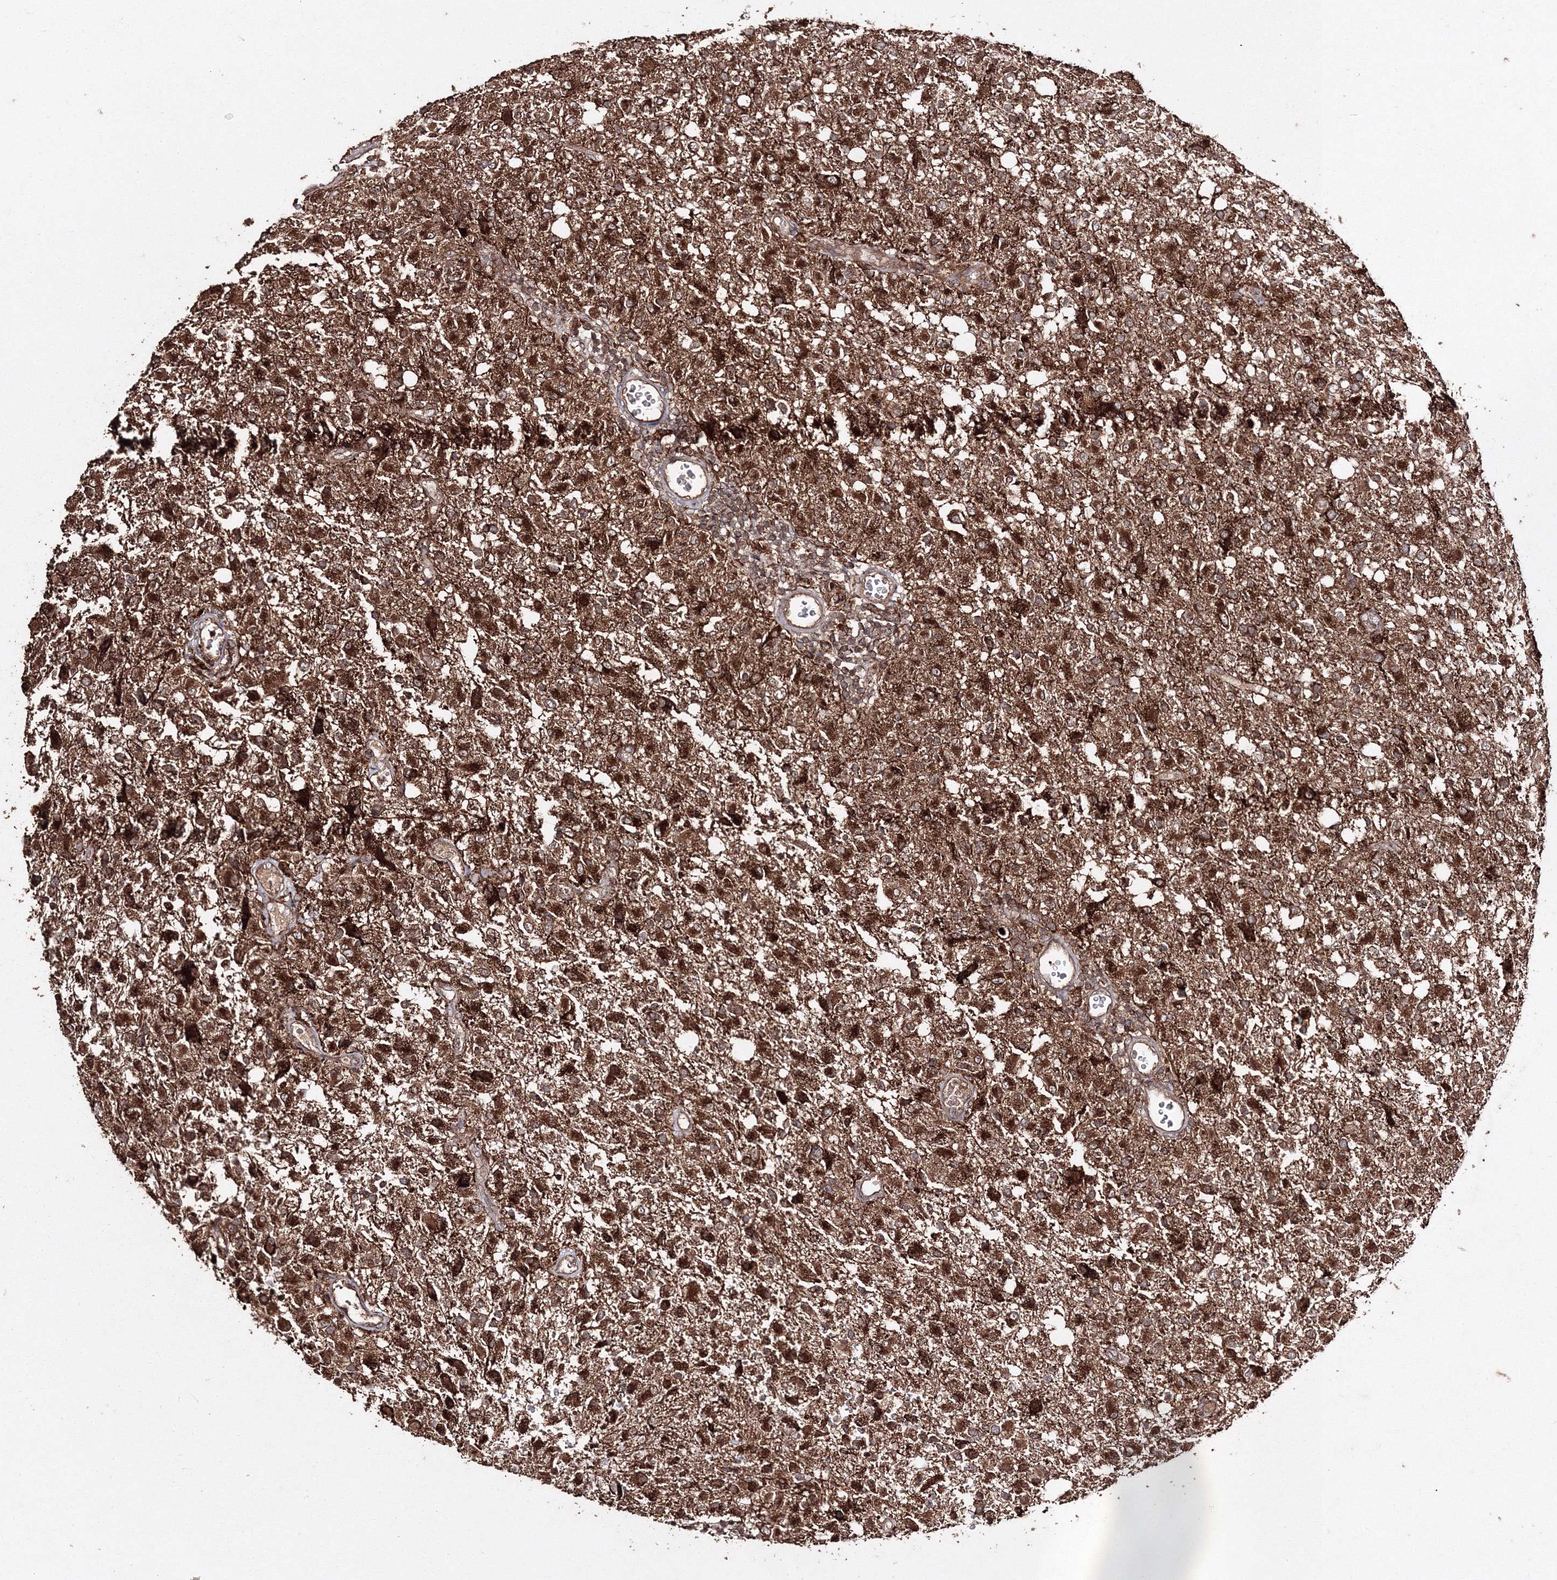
{"staining": {"intensity": "moderate", "quantity": ">75%", "location": "cytoplasmic/membranous"}, "tissue": "glioma", "cell_type": "Tumor cells", "image_type": "cancer", "snomed": [{"axis": "morphology", "description": "Glioma, malignant, High grade"}, {"axis": "topography", "description": "Brain"}], "caption": "An IHC image of neoplastic tissue is shown. Protein staining in brown highlights moderate cytoplasmic/membranous positivity in high-grade glioma (malignant) within tumor cells. The staining was performed using DAB (3,3'-diaminobenzidine), with brown indicating positive protein expression. Nuclei are stained blue with hematoxylin.", "gene": "DDO", "patient": {"sex": "female", "age": 57}}